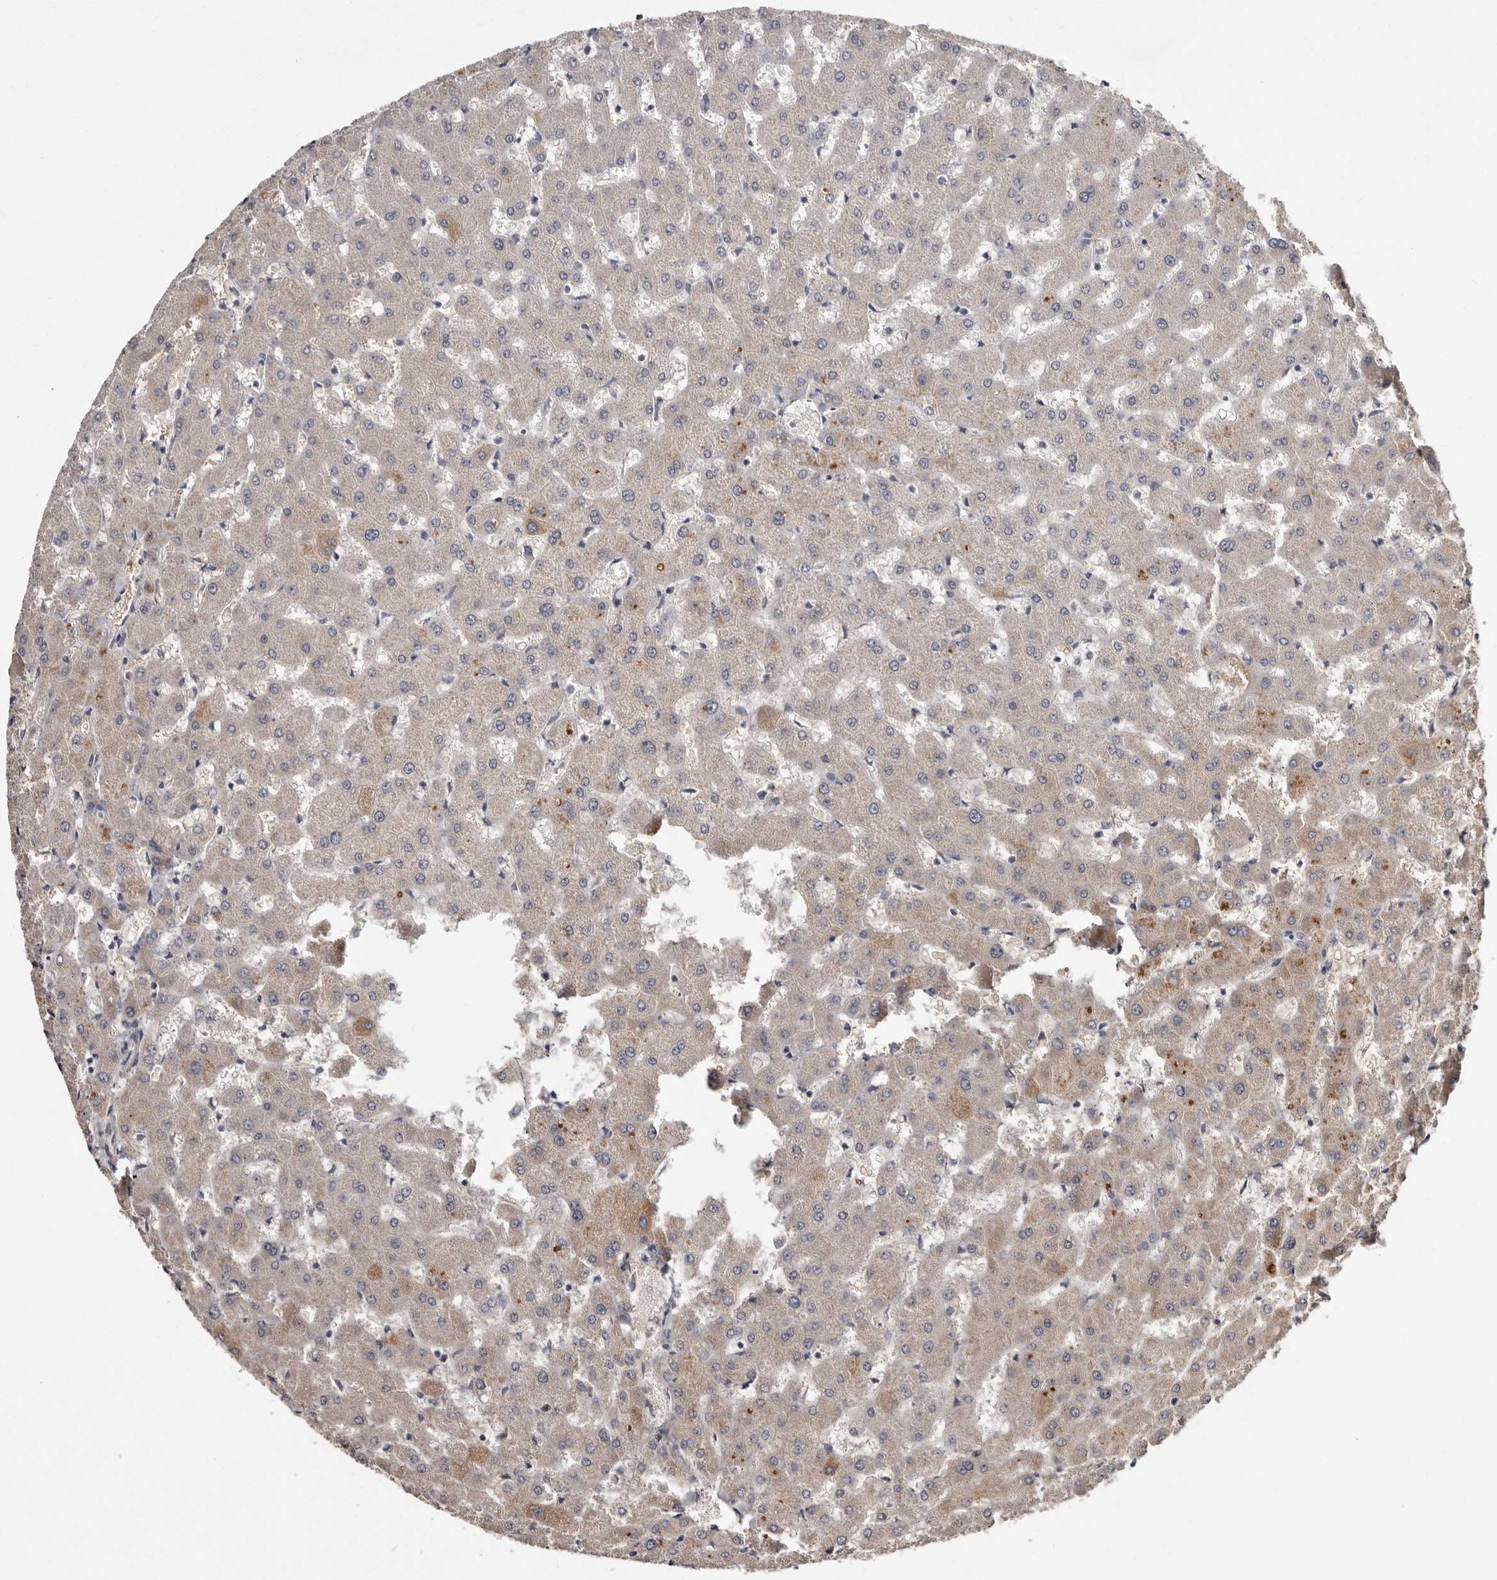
{"staining": {"intensity": "negative", "quantity": "none", "location": "none"}, "tissue": "liver", "cell_type": "Cholangiocytes", "image_type": "normal", "snomed": [{"axis": "morphology", "description": "Normal tissue, NOS"}, {"axis": "topography", "description": "Liver"}], "caption": "Histopathology image shows no significant protein expression in cholangiocytes of unremarkable liver. (DAB (3,3'-diaminobenzidine) immunohistochemistry, high magnification).", "gene": "CYP1B1", "patient": {"sex": "female", "age": 63}}